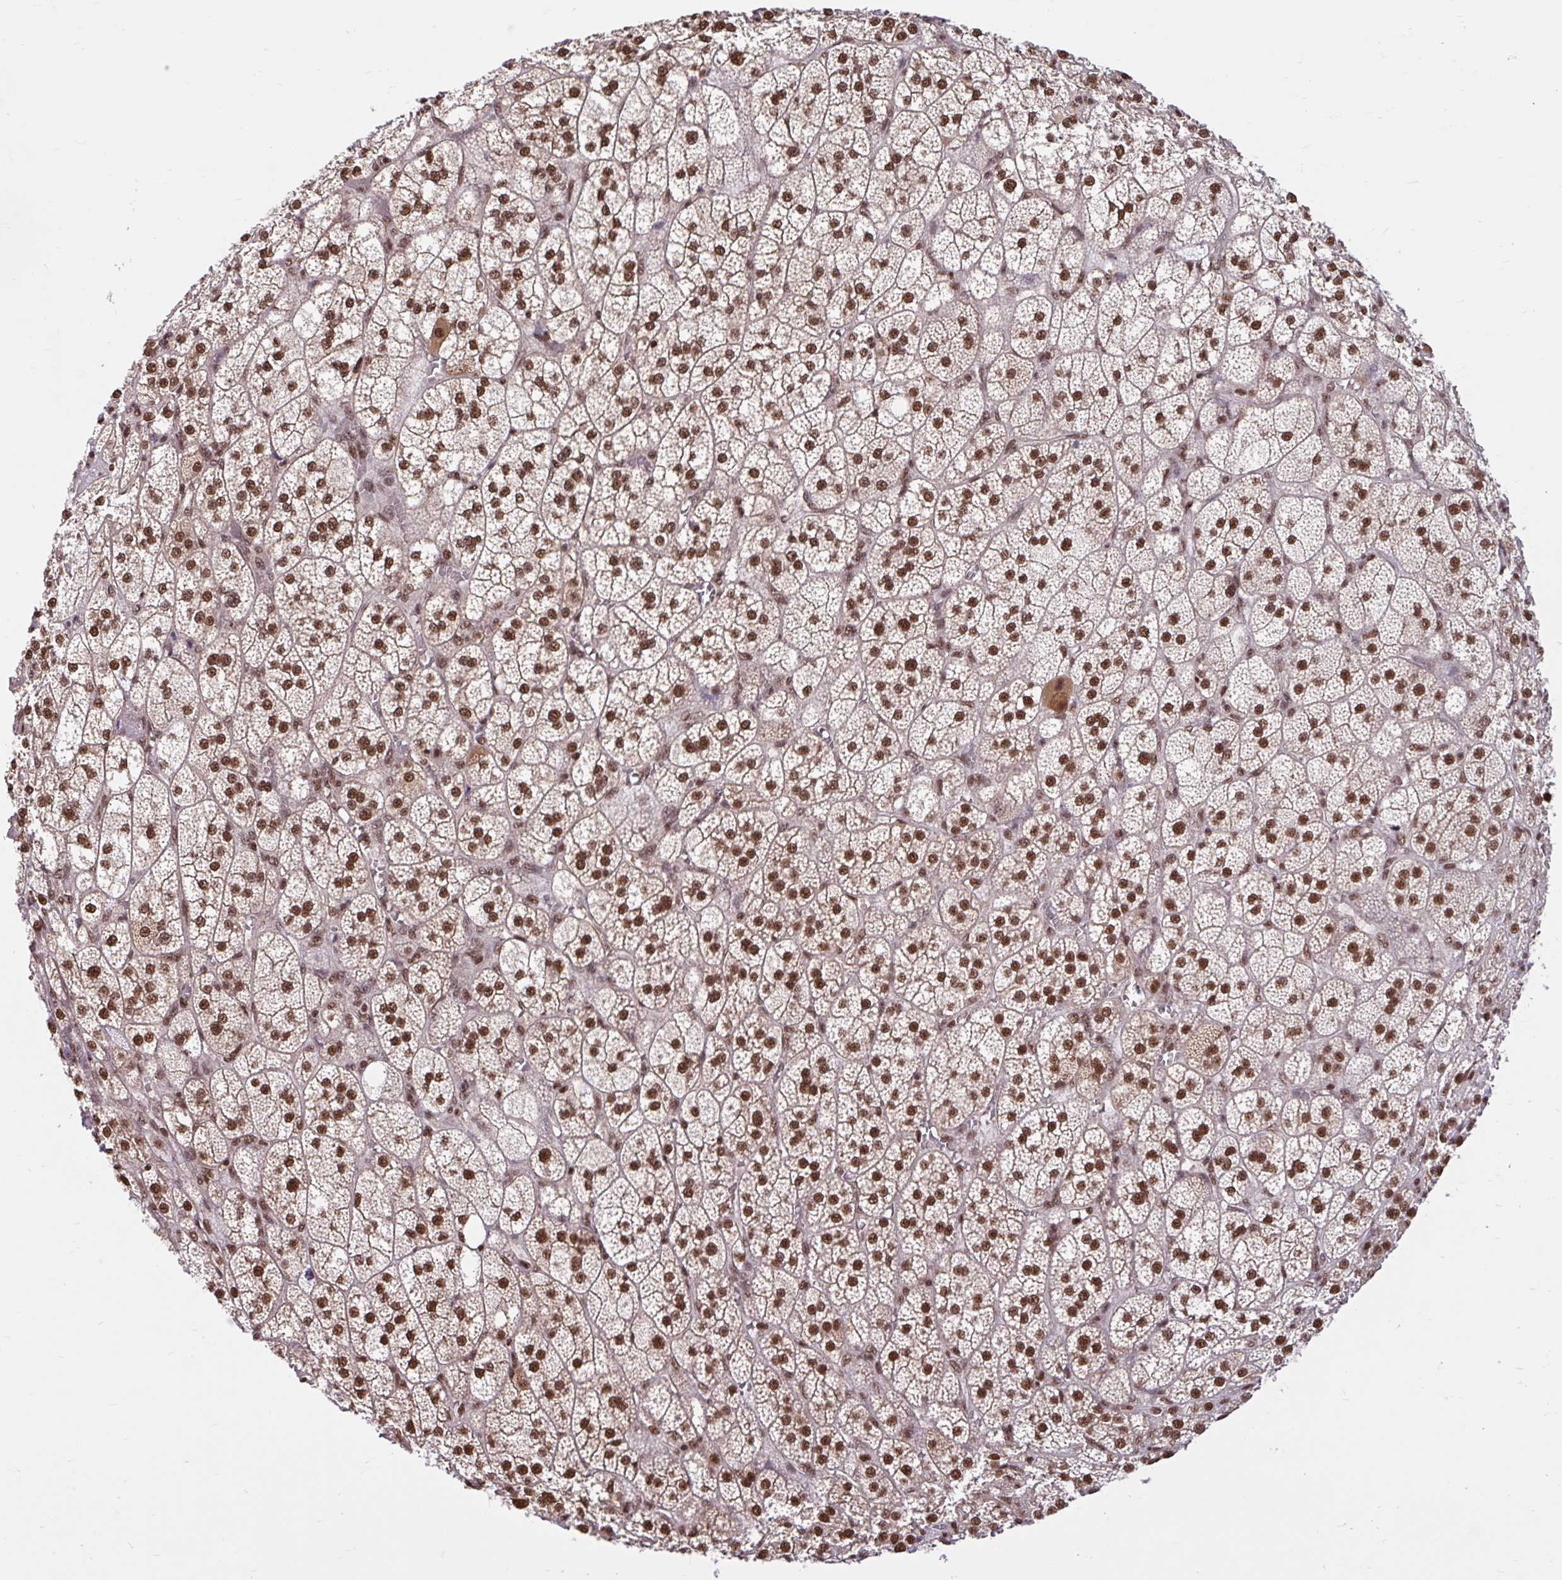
{"staining": {"intensity": "strong", "quantity": ">75%", "location": "nuclear"}, "tissue": "adrenal gland", "cell_type": "Glandular cells", "image_type": "normal", "snomed": [{"axis": "morphology", "description": "Normal tissue, NOS"}, {"axis": "topography", "description": "Adrenal gland"}], "caption": "Immunohistochemical staining of benign adrenal gland demonstrates strong nuclear protein expression in about >75% of glandular cells. Immunohistochemistry (ihc) stains the protein in brown and the nuclei are stained blue.", "gene": "ABCA9", "patient": {"sex": "female", "age": 60}}